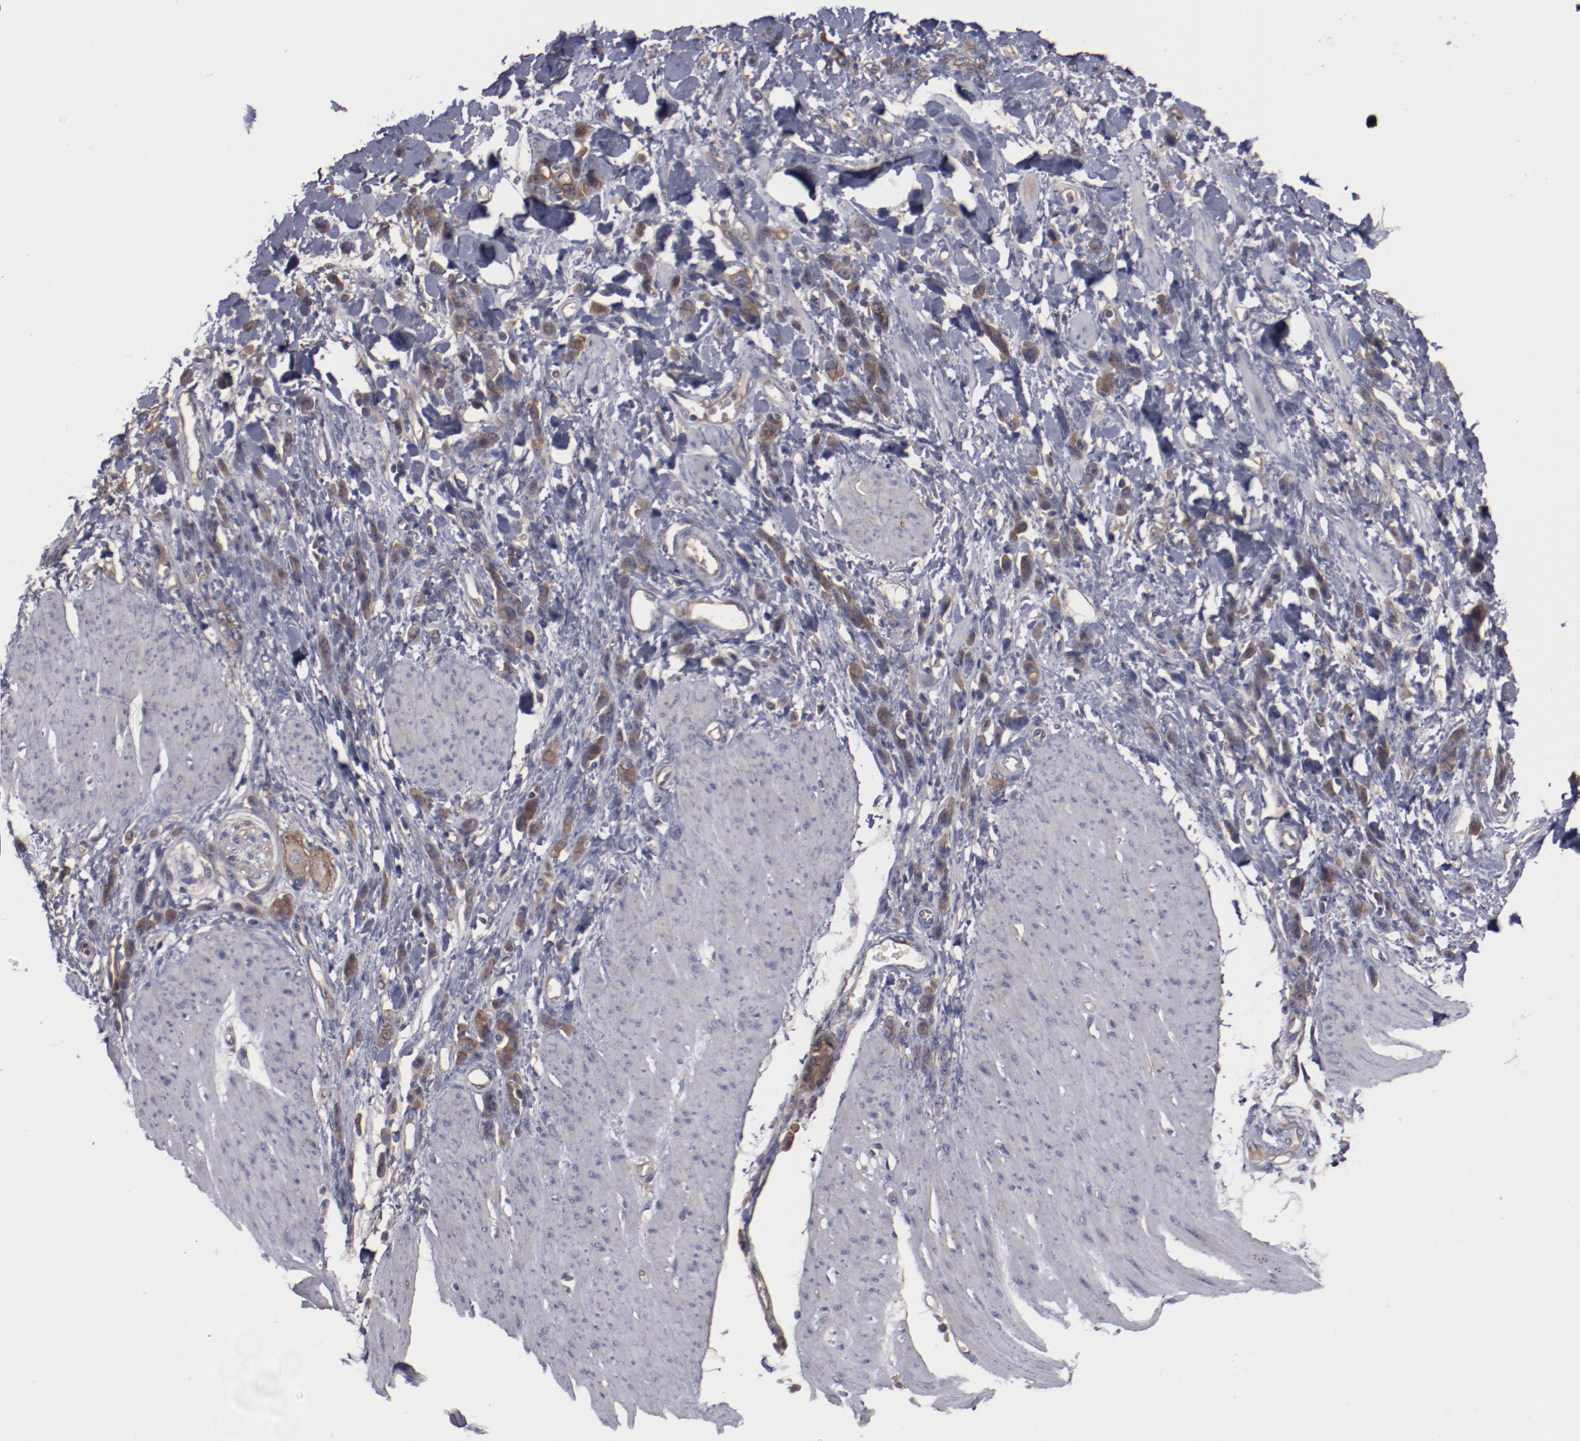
{"staining": {"intensity": "moderate", "quantity": "25%-75%", "location": "cytoplasmic/membranous"}, "tissue": "stomach cancer", "cell_type": "Tumor cells", "image_type": "cancer", "snomed": [{"axis": "morphology", "description": "Normal tissue, NOS"}, {"axis": "morphology", "description": "Adenocarcinoma, NOS"}, {"axis": "topography", "description": "Stomach"}], "caption": "A histopathology image of human stomach cancer stained for a protein demonstrates moderate cytoplasmic/membranous brown staining in tumor cells.", "gene": "DNAAF2", "patient": {"sex": "male", "age": 82}}